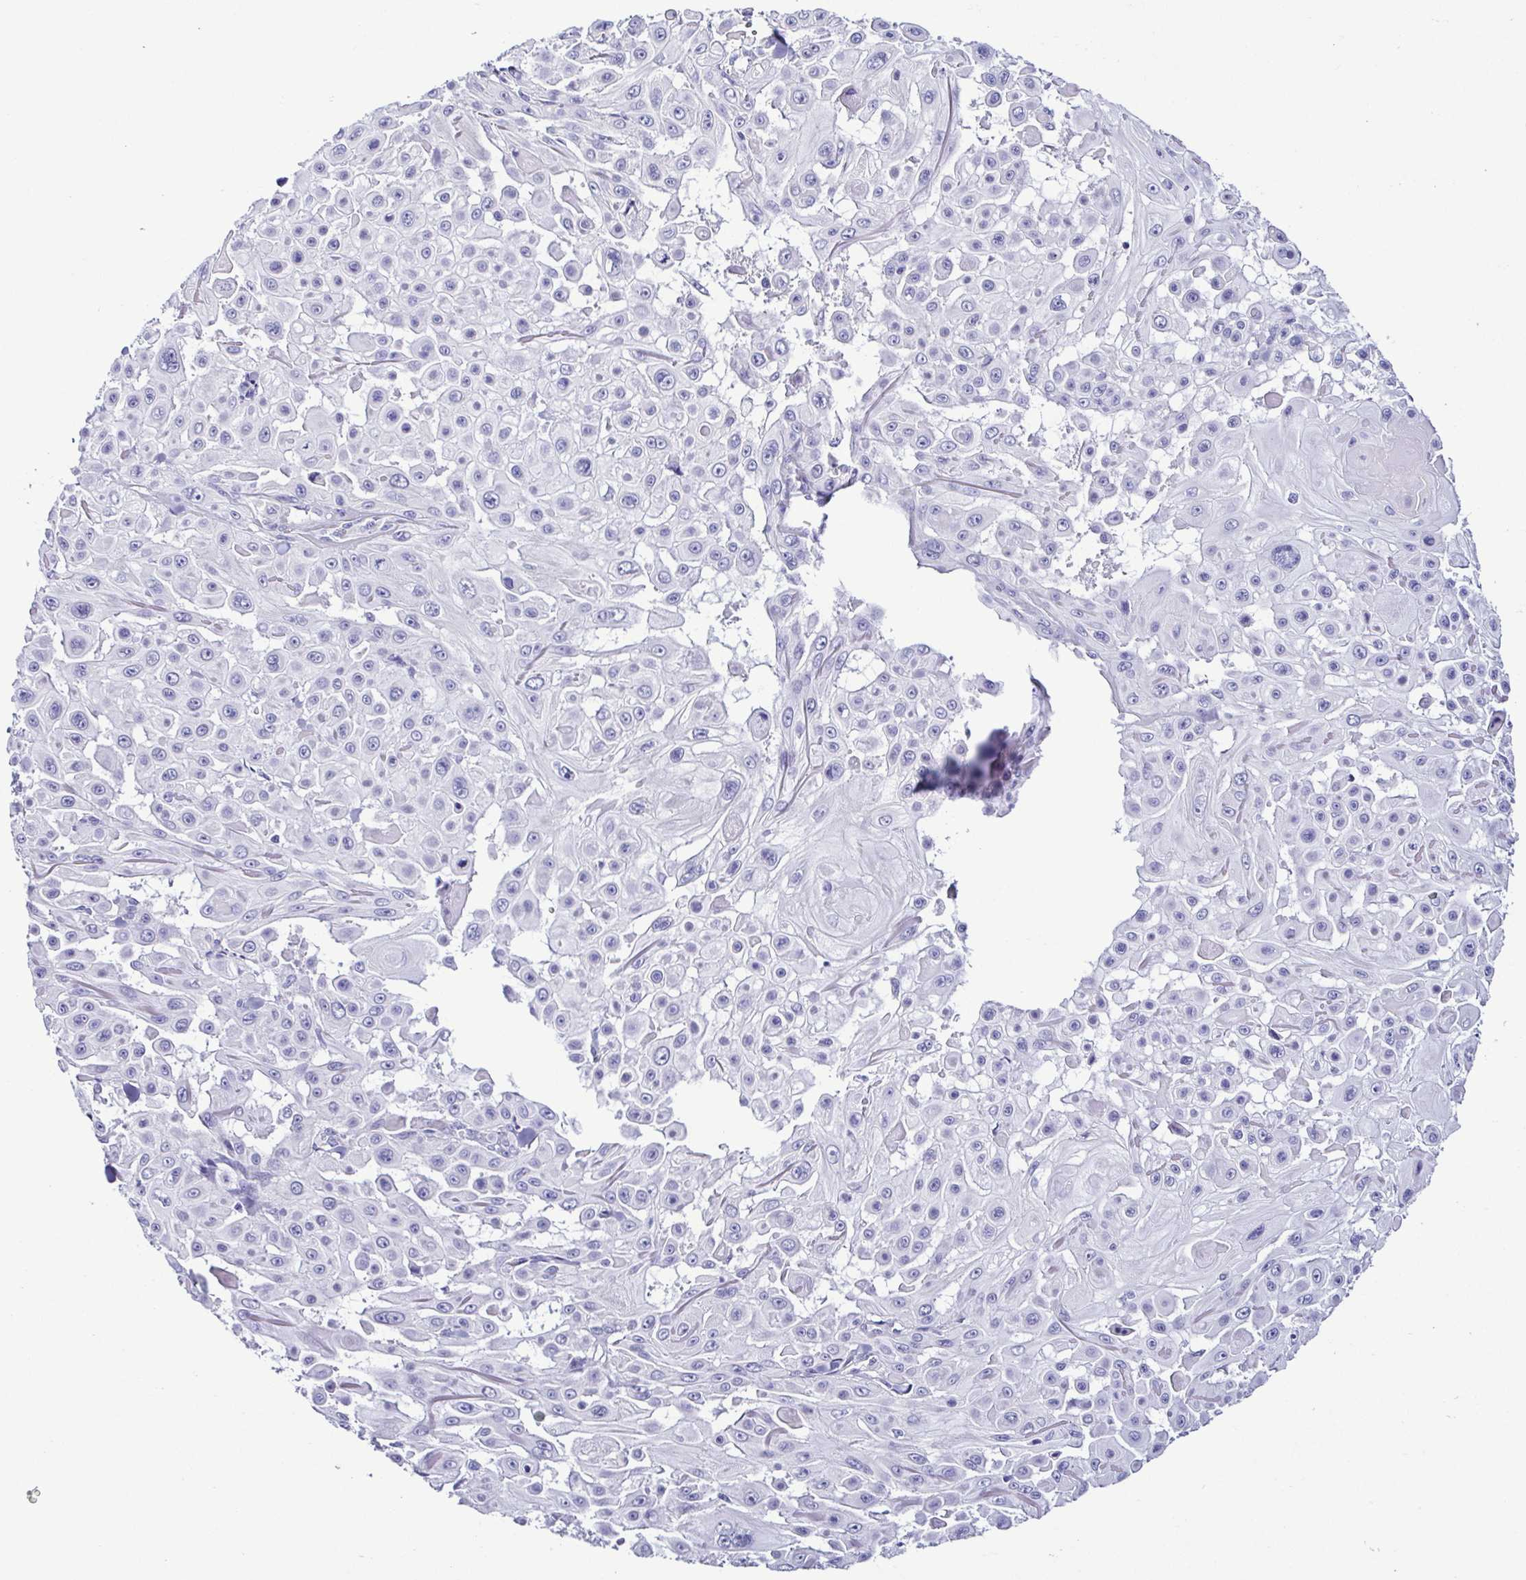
{"staining": {"intensity": "negative", "quantity": "none", "location": "none"}, "tissue": "skin cancer", "cell_type": "Tumor cells", "image_type": "cancer", "snomed": [{"axis": "morphology", "description": "Squamous cell carcinoma, NOS"}, {"axis": "topography", "description": "Skin"}], "caption": "This is a micrograph of immunohistochemistry staining of skin squamous cell carcinoma, which shows no expression in tumor cells.", "gene": "SRL", "patient": {"sex": "male", "age": 91}}